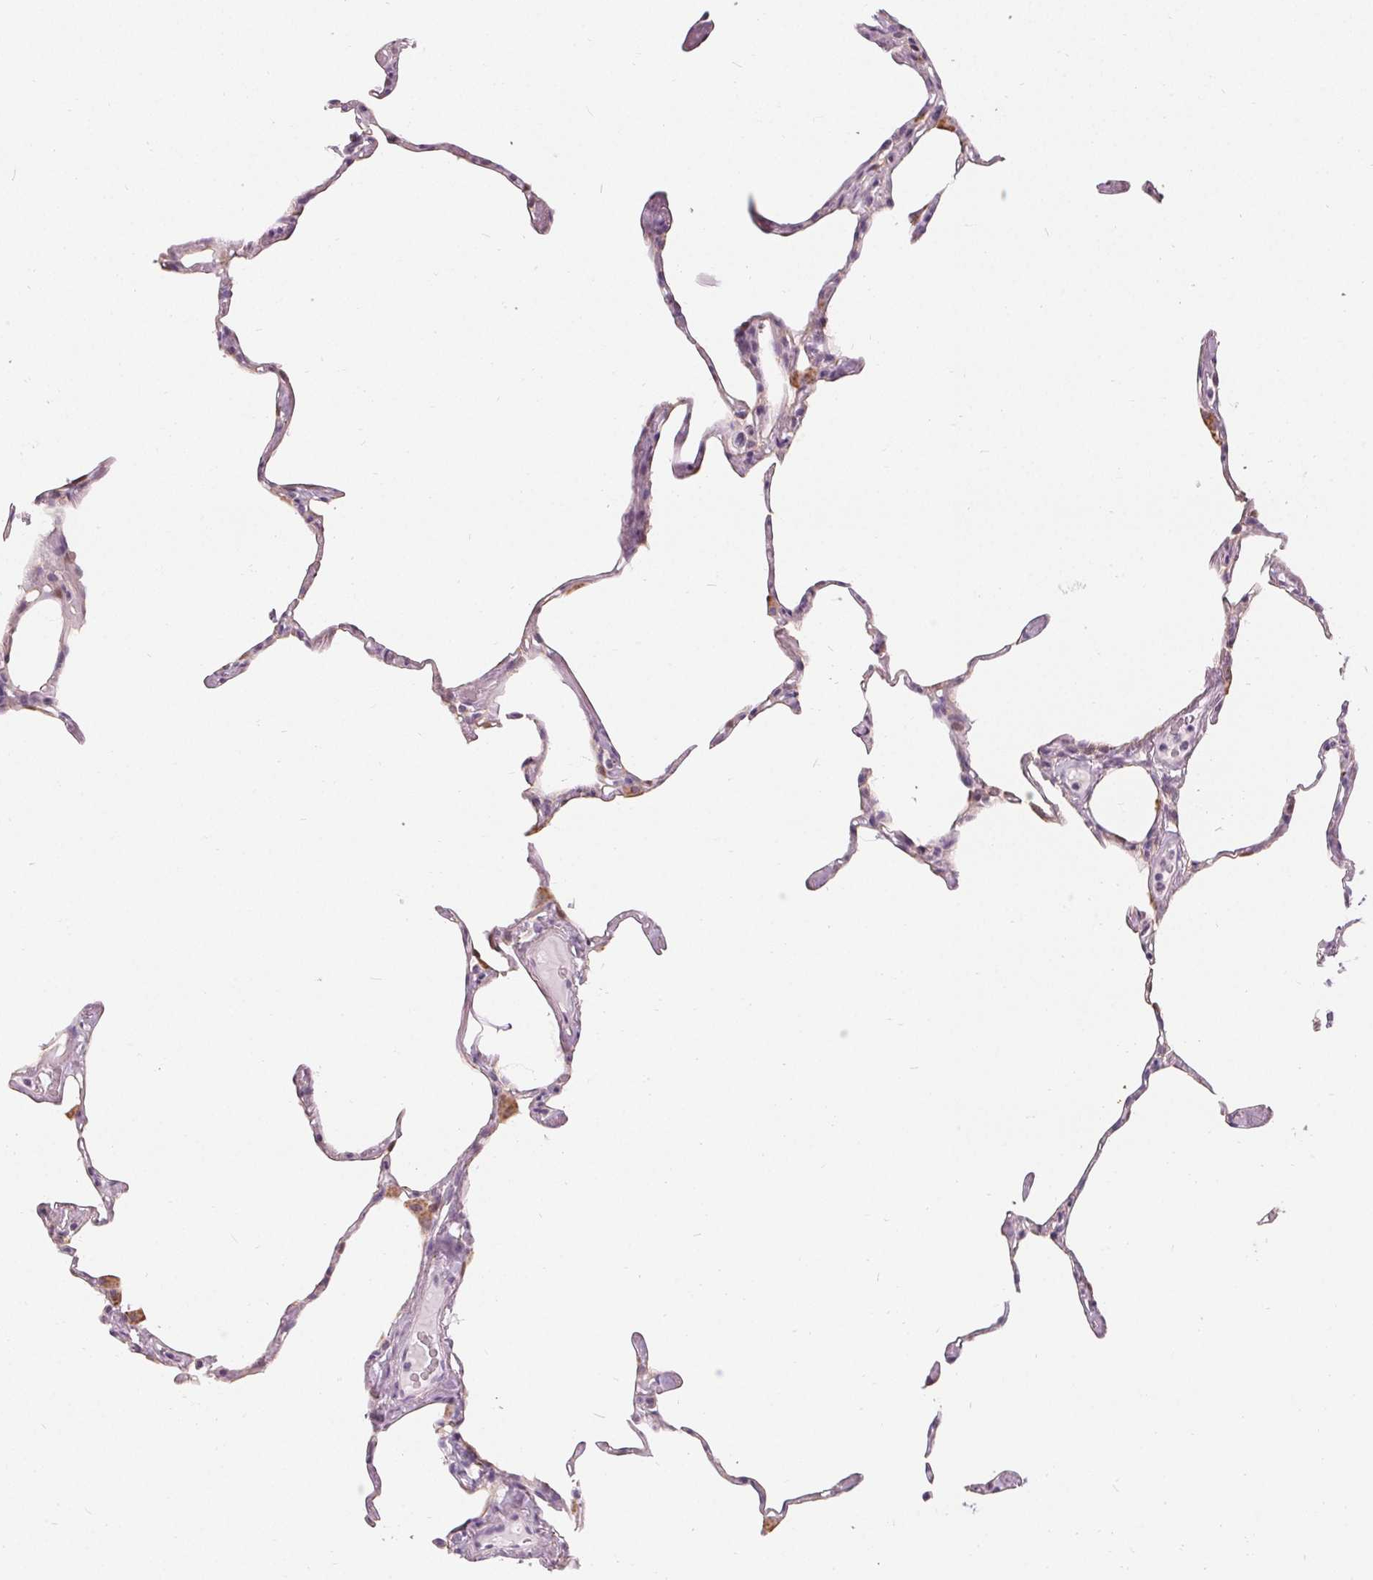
{"staining": {"intensity": "weak", "quantity": "<25%", "location": "cytoplasmic/membranous"}, "tissue": "lung", "cell_type": "Alveolar cells", "image_type": "normal", "snomed": [{"axis": "morphology", "description": "Normal tissue, NOS"}, {"axis": "topography", "description": "Lung"}], "caption": "An immunohistochemistry (IHC) photomicrograph of unremarkable lung is shown. There is no staining in alveolar cells of lung.", "gene": "HOPX", "patient": {"sex": "male", "age": 65}}